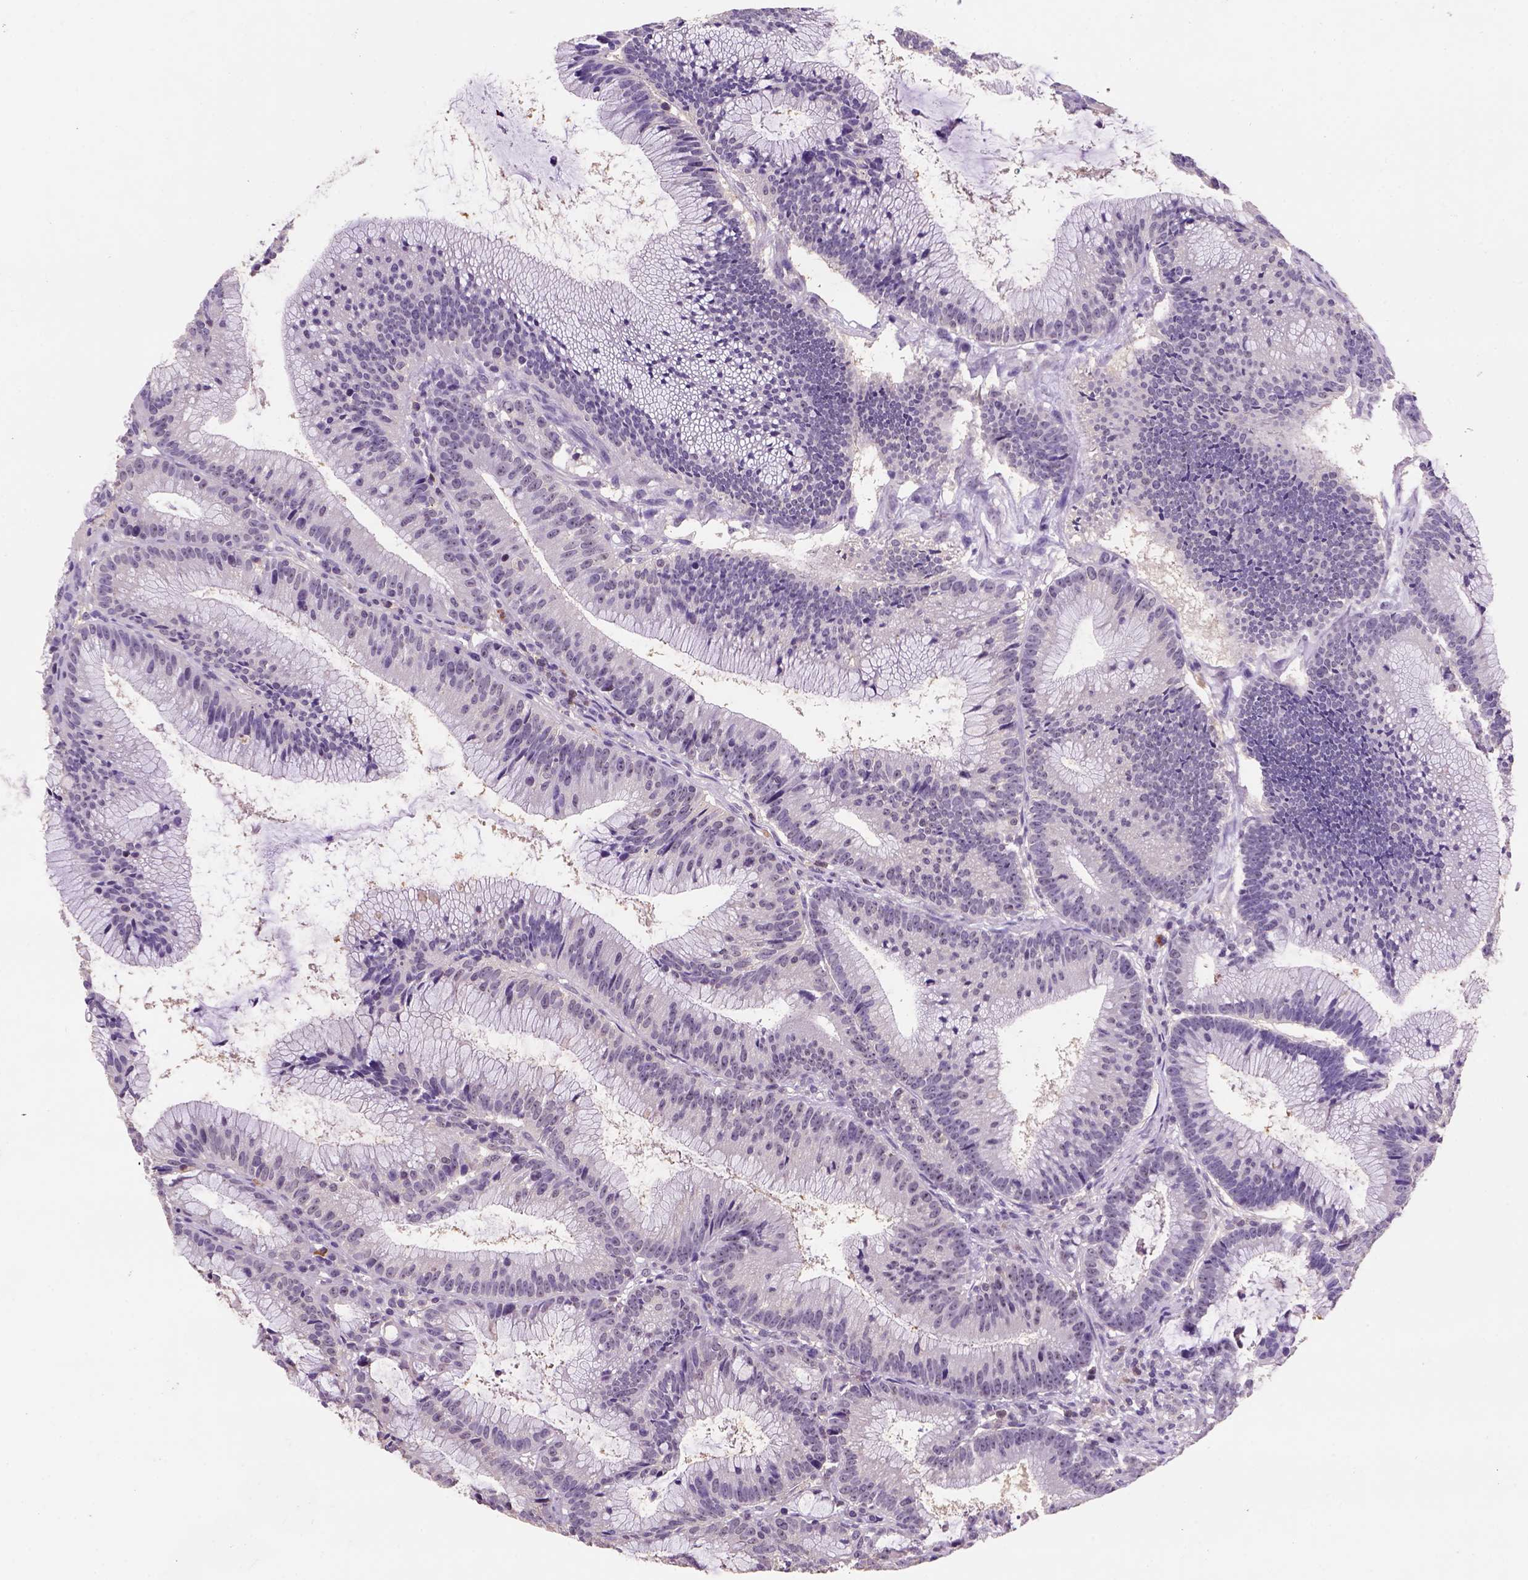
{"staining": {"intensity": "weak", "quantity": "<25%", "location": "nuclear"}, "tissue": "colorectal cancer", "cell_type": "Tumor cells", "image_type": "cancer", "snomed": [{"axis": "morphology", "description": "Adenocarcinoma, NOS"}, {"axis": "topography", "description": "Colon"}], "caption": "Adenocarcinoma (colorectal) stained for a protein using immunohistochemistry reveals no staining tumor cells.", "gene": "SCML4", "patient": {"sex": "female", "age": 78}}